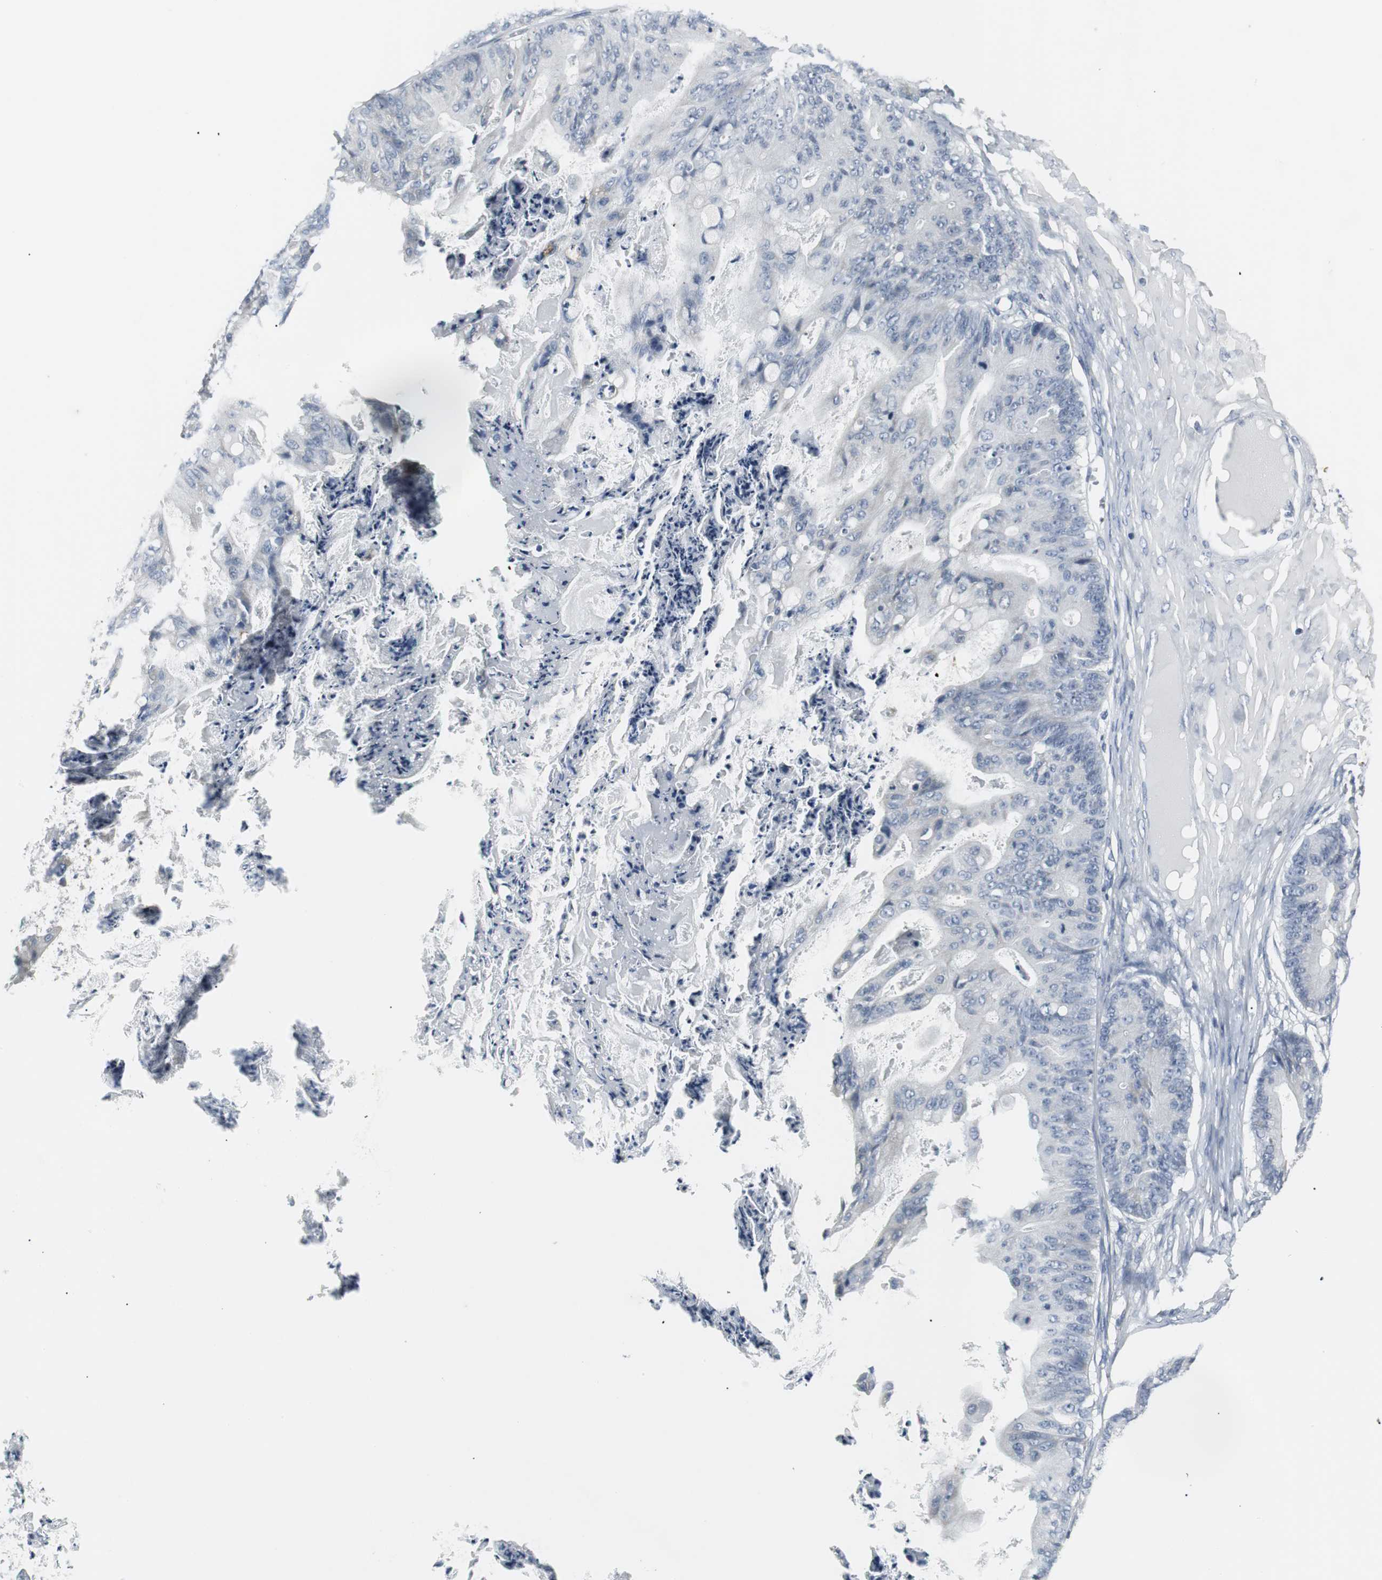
{"staining": {"intensity": "negative", "quantity": "none", "location": "none"}, "tissue": "ovarian cancer", "cell_type": "Tumor cells", "image_type": "cancer", "snomed": [{"axis": "morphology", "description": "Cystadenocarcinoma, mucinous, NOS"}, {"axis": "topography", "description": "Ovary"}], "caption": "IHC histopathology image of human ovarian cancer stained for a protein (brown), which displays no staining in tumor cells.", "gene": "SLC2A5", "patient": {"sex": "female", "age": 36}}